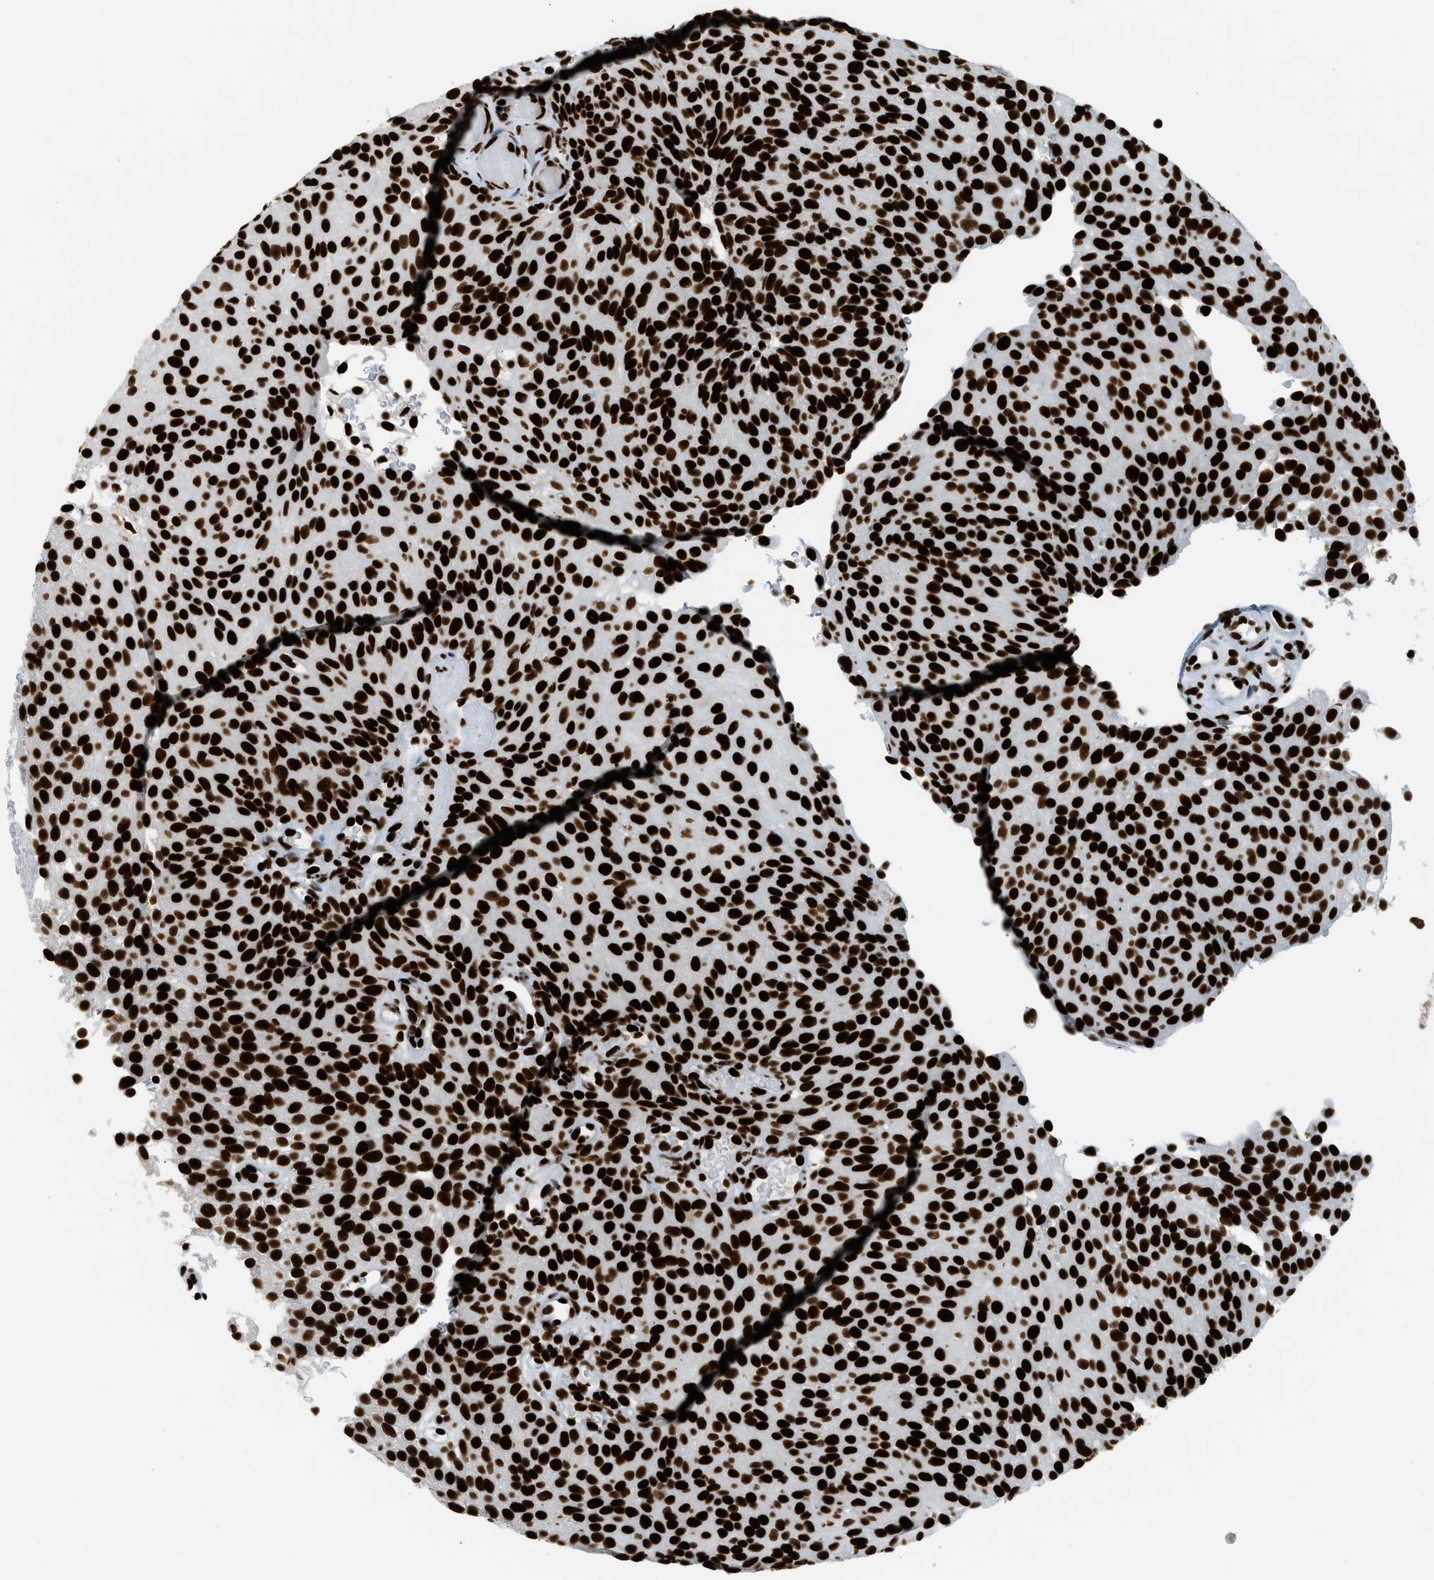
{"staining": {"intensity": "strong", "quantity": ">75%", "location": "nuclear"}, "tissue": "urothelial cancer", "cell_type": "Tumor cells", "image_type": "cancer", "snomed": [{"axis": "morphology", "description": "Urothelial carcinoma, Low grade"}, {"axis": "topography", "description": "Urinary bladder"}], "caption": "Immunohistochemistry micrograph of urothelial carcinoma (low-grade) stained for a protein (brown), which reveals high levels of strong nuclear expression in about >75% of tumor cells.", "gene": "PIF1", "patient": {"sex": "male", "age": 78}}